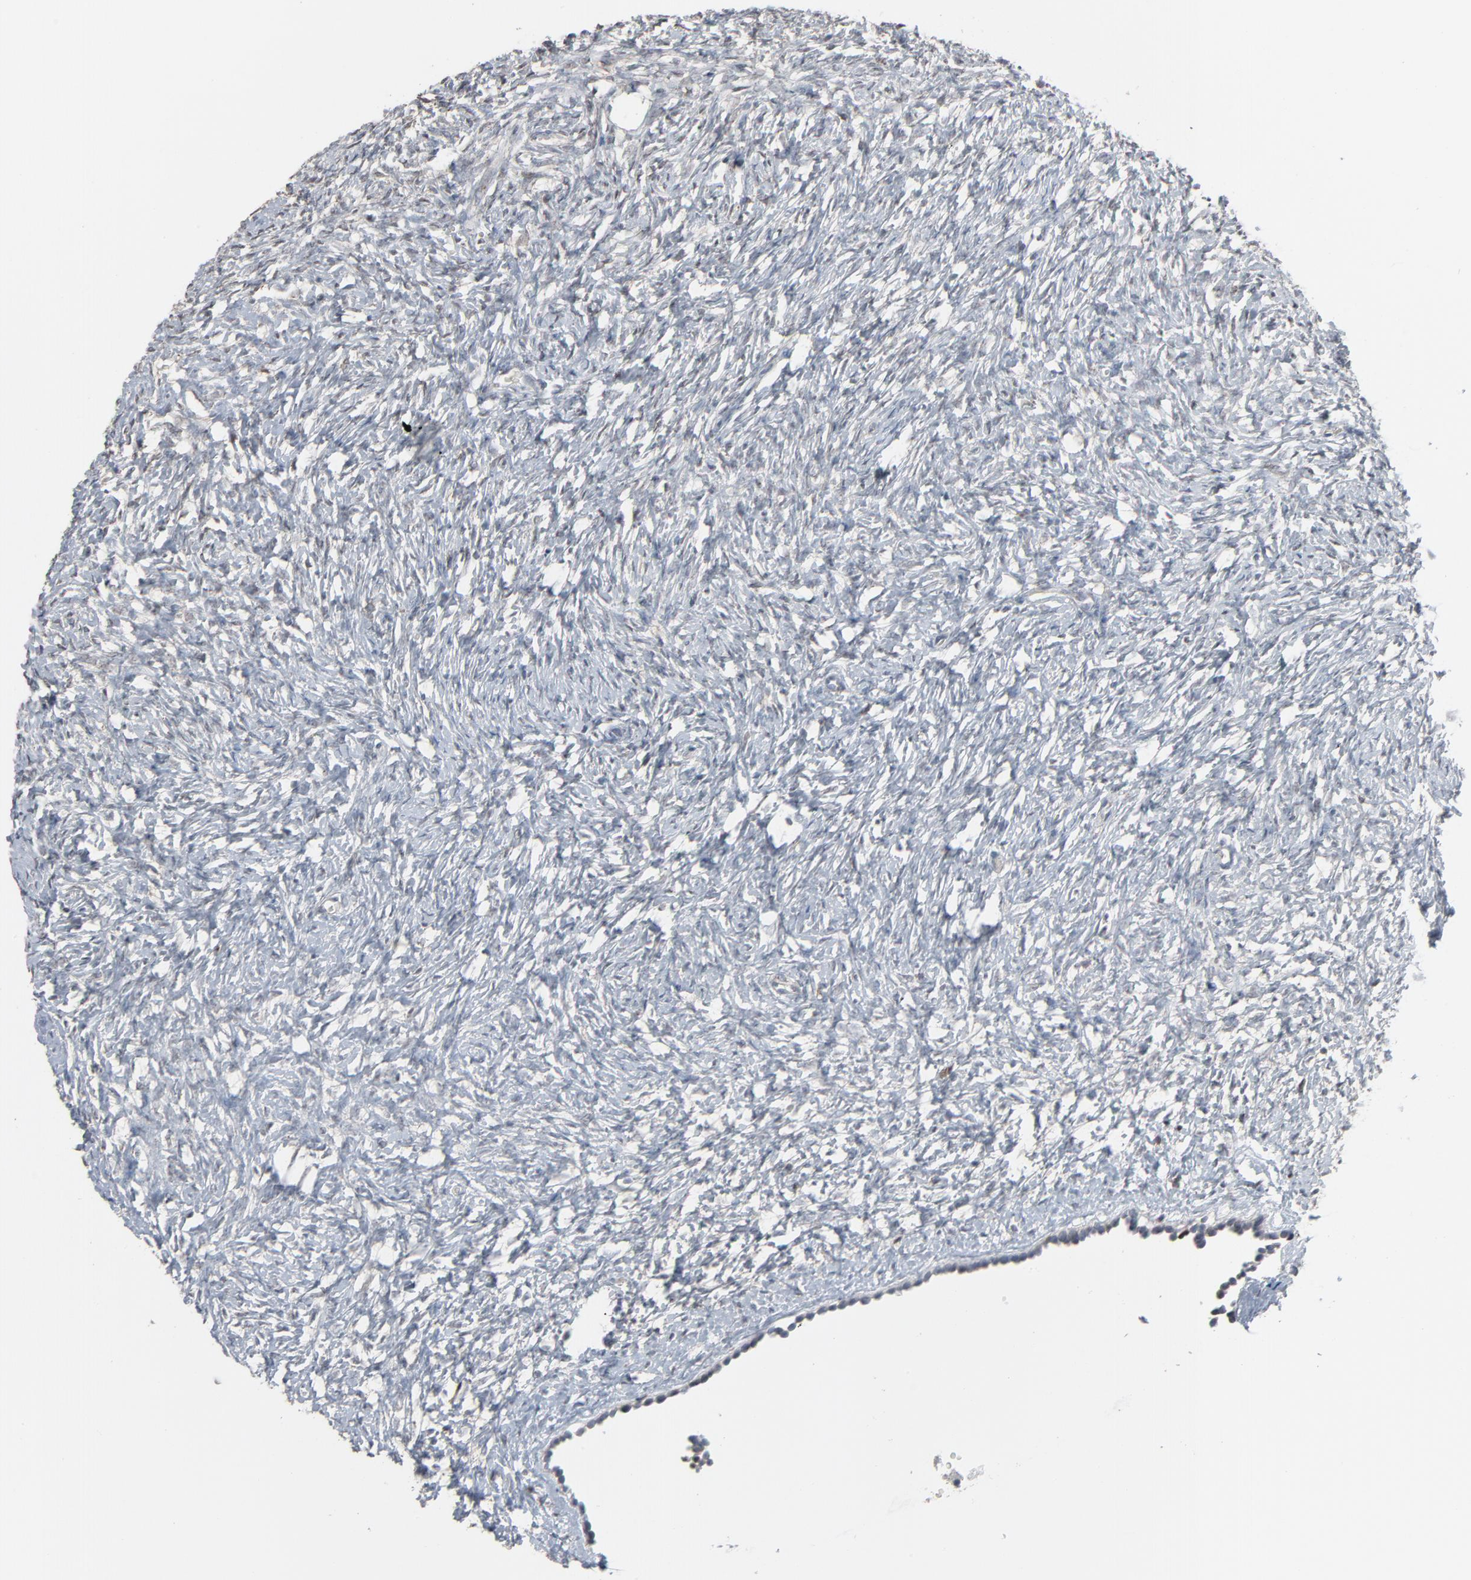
{"staining": {"intensity": "negative", "quantity": "none", "location": "none"}, "tissue": "ovary", "cell_type": "Ovarian stroma cells", "image_type": "normal", "snomed": [{"axis": "morphology", "description": "Normal tissue, NOS"}, {"axis": "topography", "description": "Ovary"}], "caption": "This is an immunohistochemistry micrograph of benign ovary. There is no positivity in ovarian stroma cells.", "gene": "DOCK8", "patient": {"sex": "female", "age": 35}}